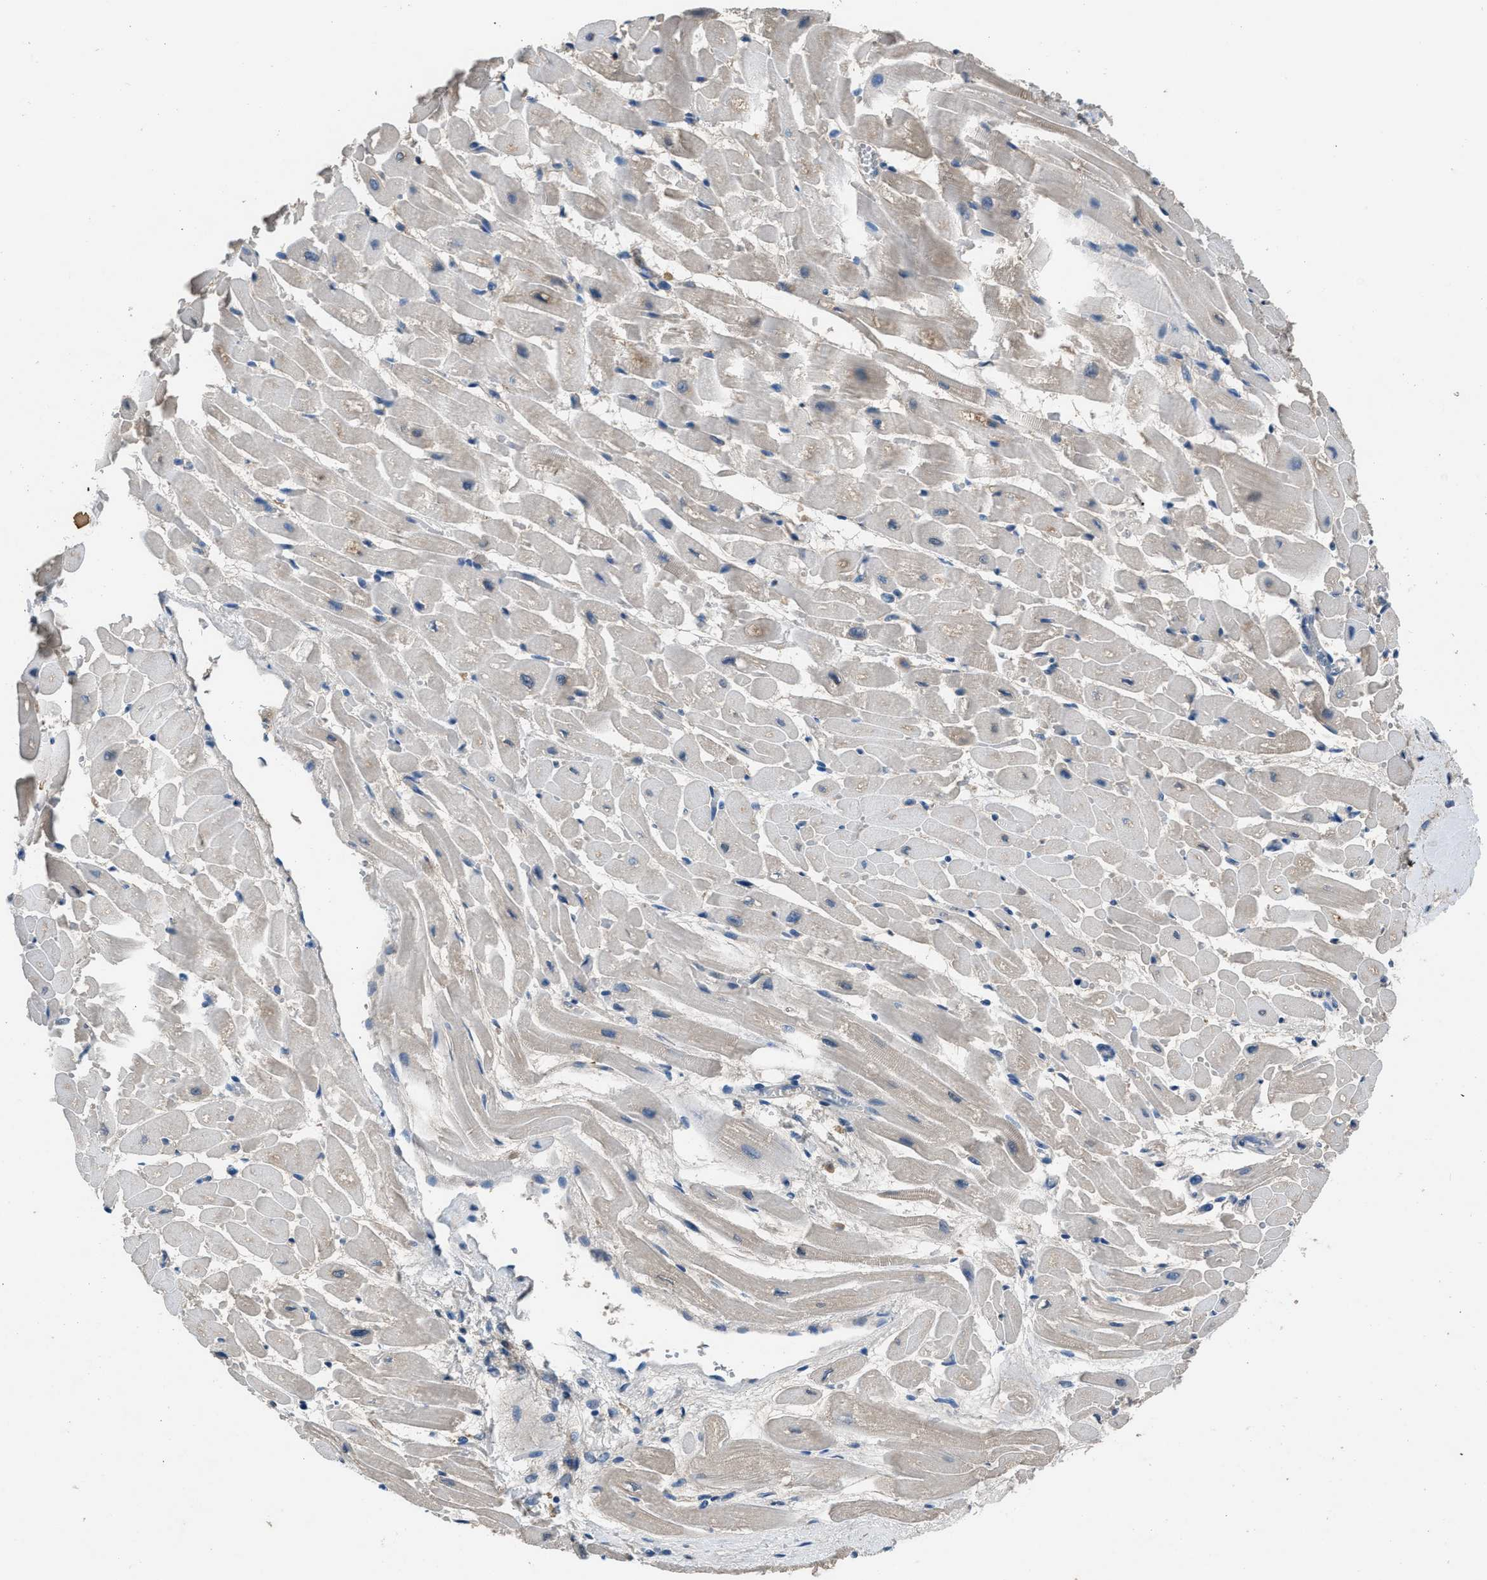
{"staining": {"intensity": "weak", "quantity": "<25%", "location": "cytoplasmic/membranous"}, "tissue": "heart muscle", "cell_type": "Cardiomyocytes", "image_type": "normal", "snomed": [{"axis": "morphology", "description": "Normal tissue, NOS"}, {"axis": "topography", "description": "Heart"}], "caption": "Human heart muscle stained for a protein using IHC displays no staining in cardiomyocytes.", "gene": "STC1", "patient": {"sex": "male", "age": 45}}